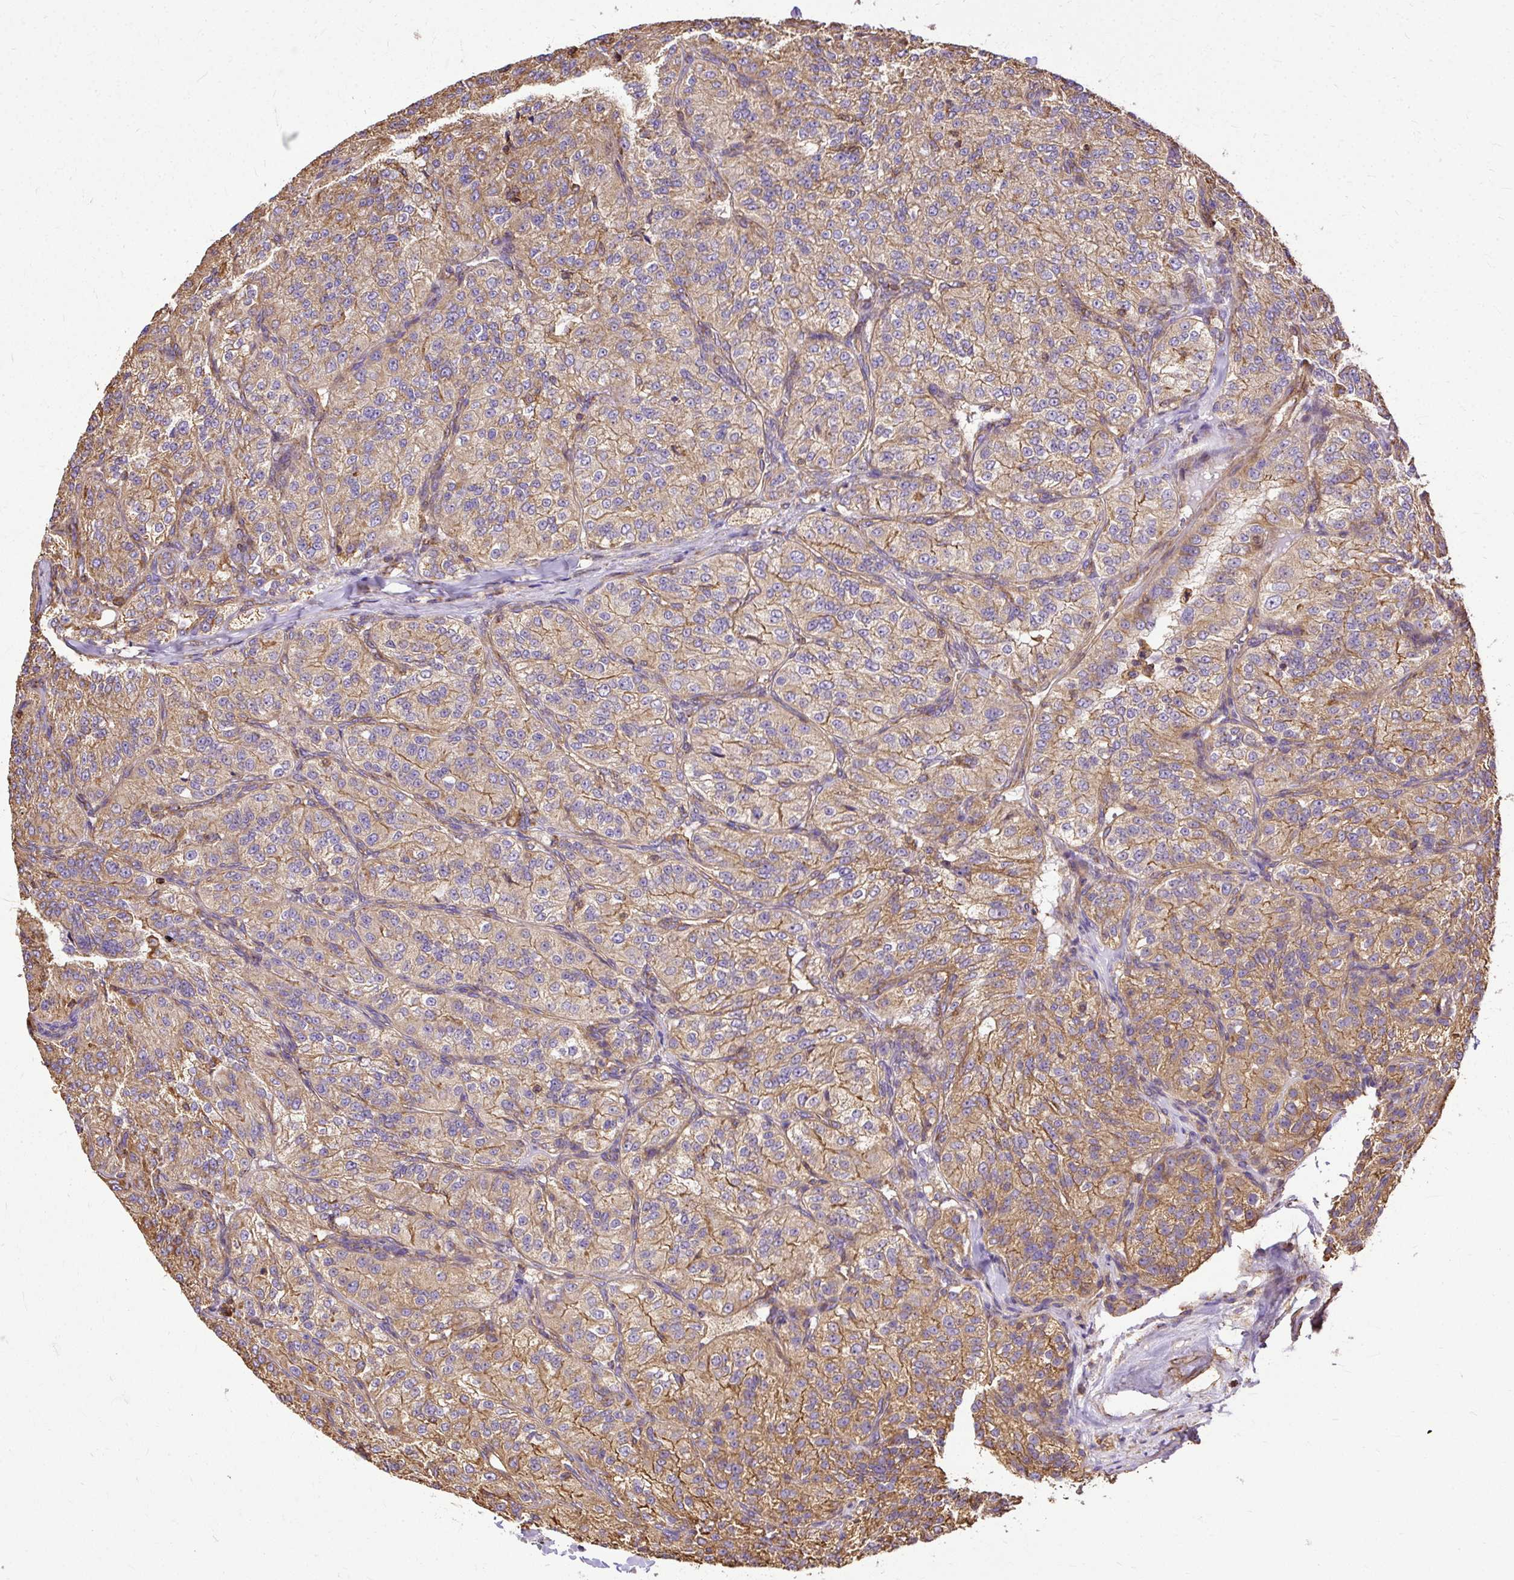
{"staining": {"intensity": "moderate", "quantity": ">75%", "location": "cytoplasmic/membranous"}, "tissue": "renal cancer", "cell_type": "Tumor cells", "image_type": "cancer", "snomed": [{"axis": "morphology", "description": "Adenocarcinoma, NOS"}, {"axis": "topography", "description": "Kidney"}], "caption": "This image displays renal adenocarcinoma stained with immunohistochemistry (IHC) to label a protein in brown. The cytoplasmic/membranous of tumor cells show moderate positivity for the protein. Nuclei are counter-stained blue.", "gene": "KLHL11", "patient": {"sex": "female", "age": 63}}